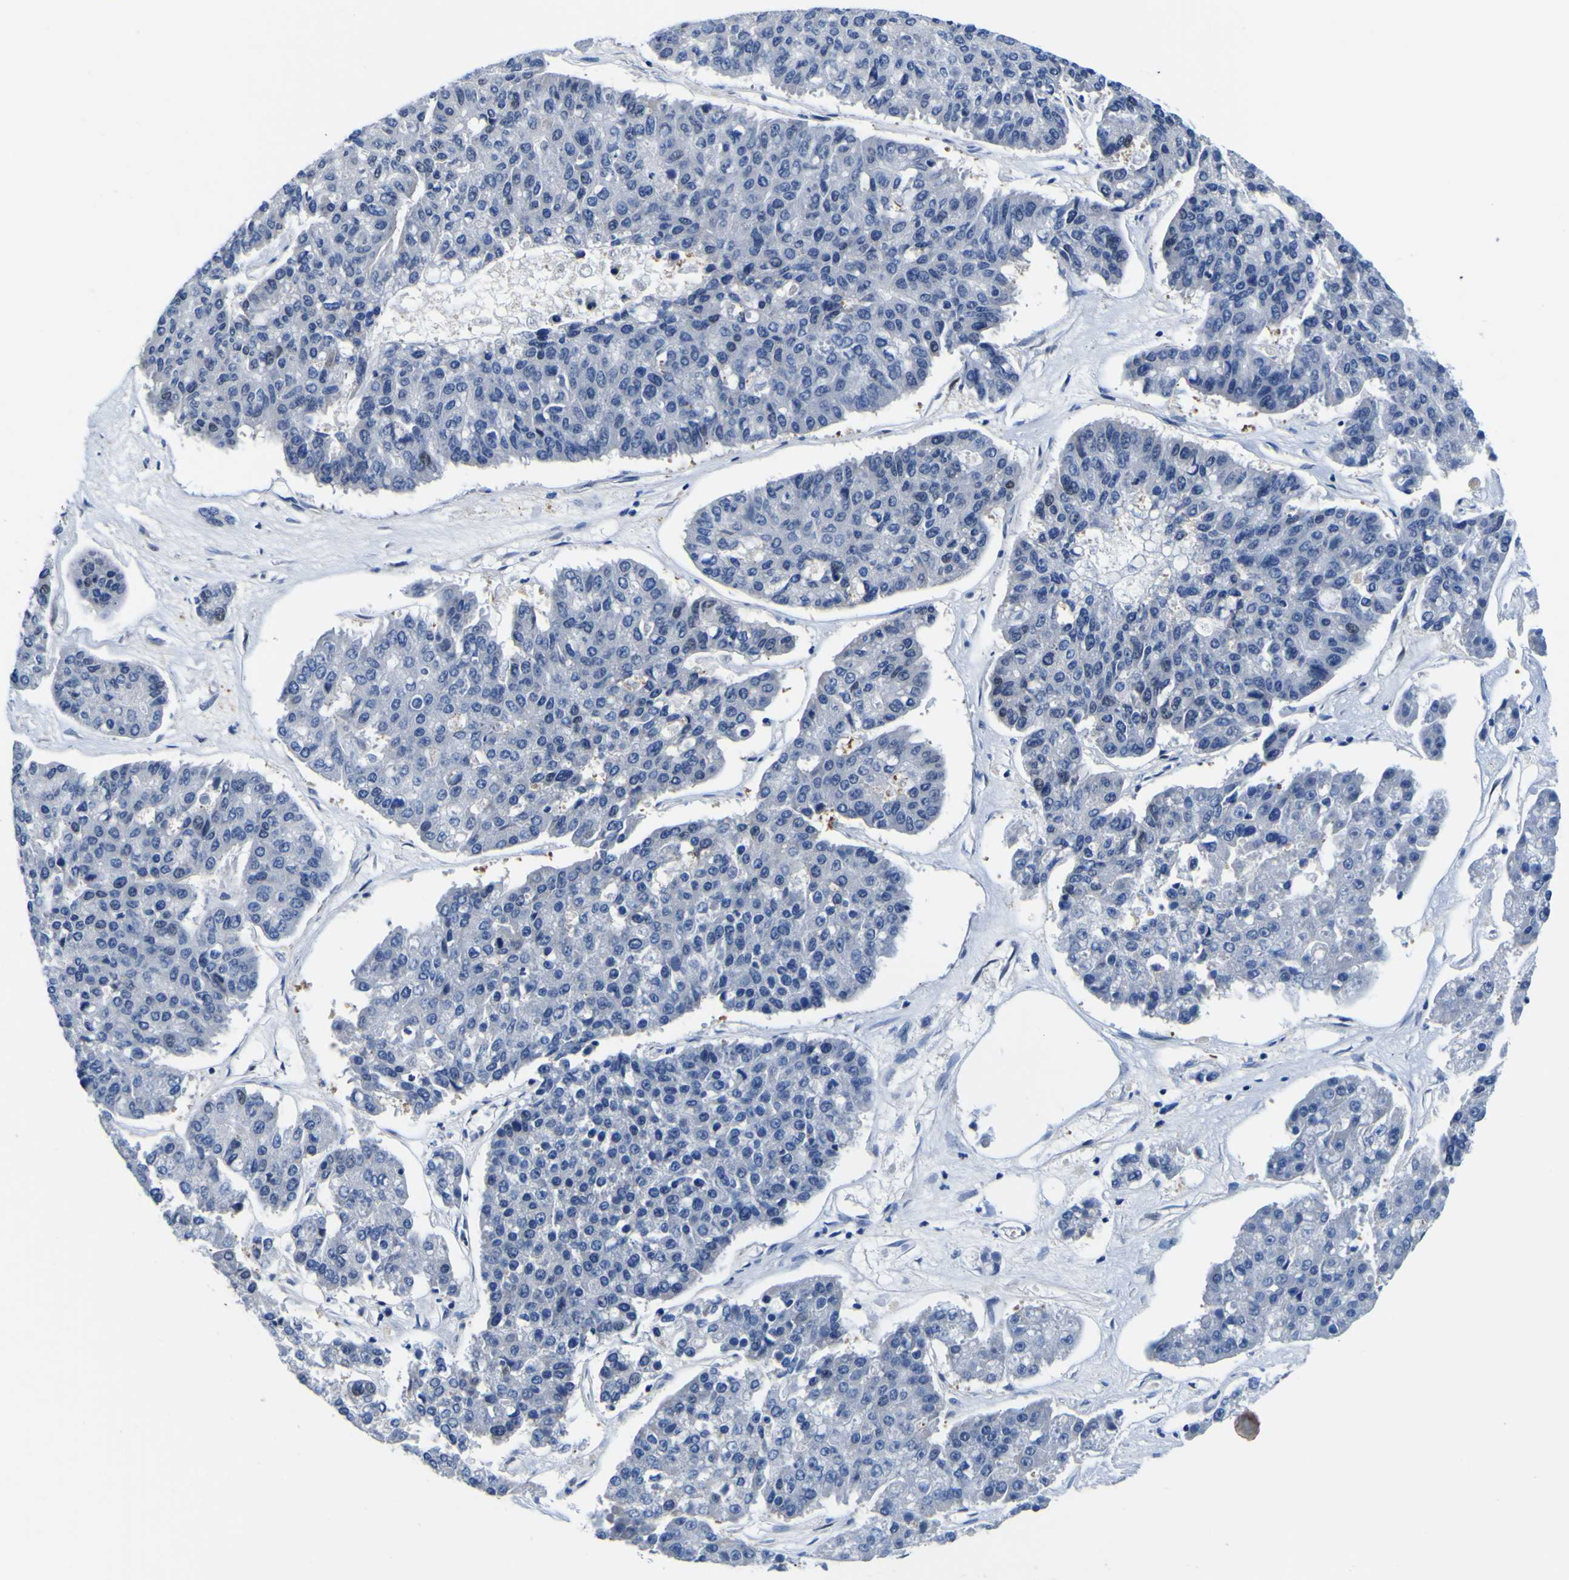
{"staining": {"intensity": "negative", "quantity": "none", "location": "none"}, "tissue": "pancreatic cancer", "cell_type": "Tumor cells", "image_type": "cancer", "snomed": [{"axis": "morphology", "description": "Adenocarcinoma, NOS"}, {"axis": "topography", "description": "Pancreas"}], "caption": "A micrograph of pancreatic adenocarcinoma stained for a protein exhibits no brown staining in tumor cells.", "gene": "CUL4B", "patient": {"sex": "male", "age": 50}}